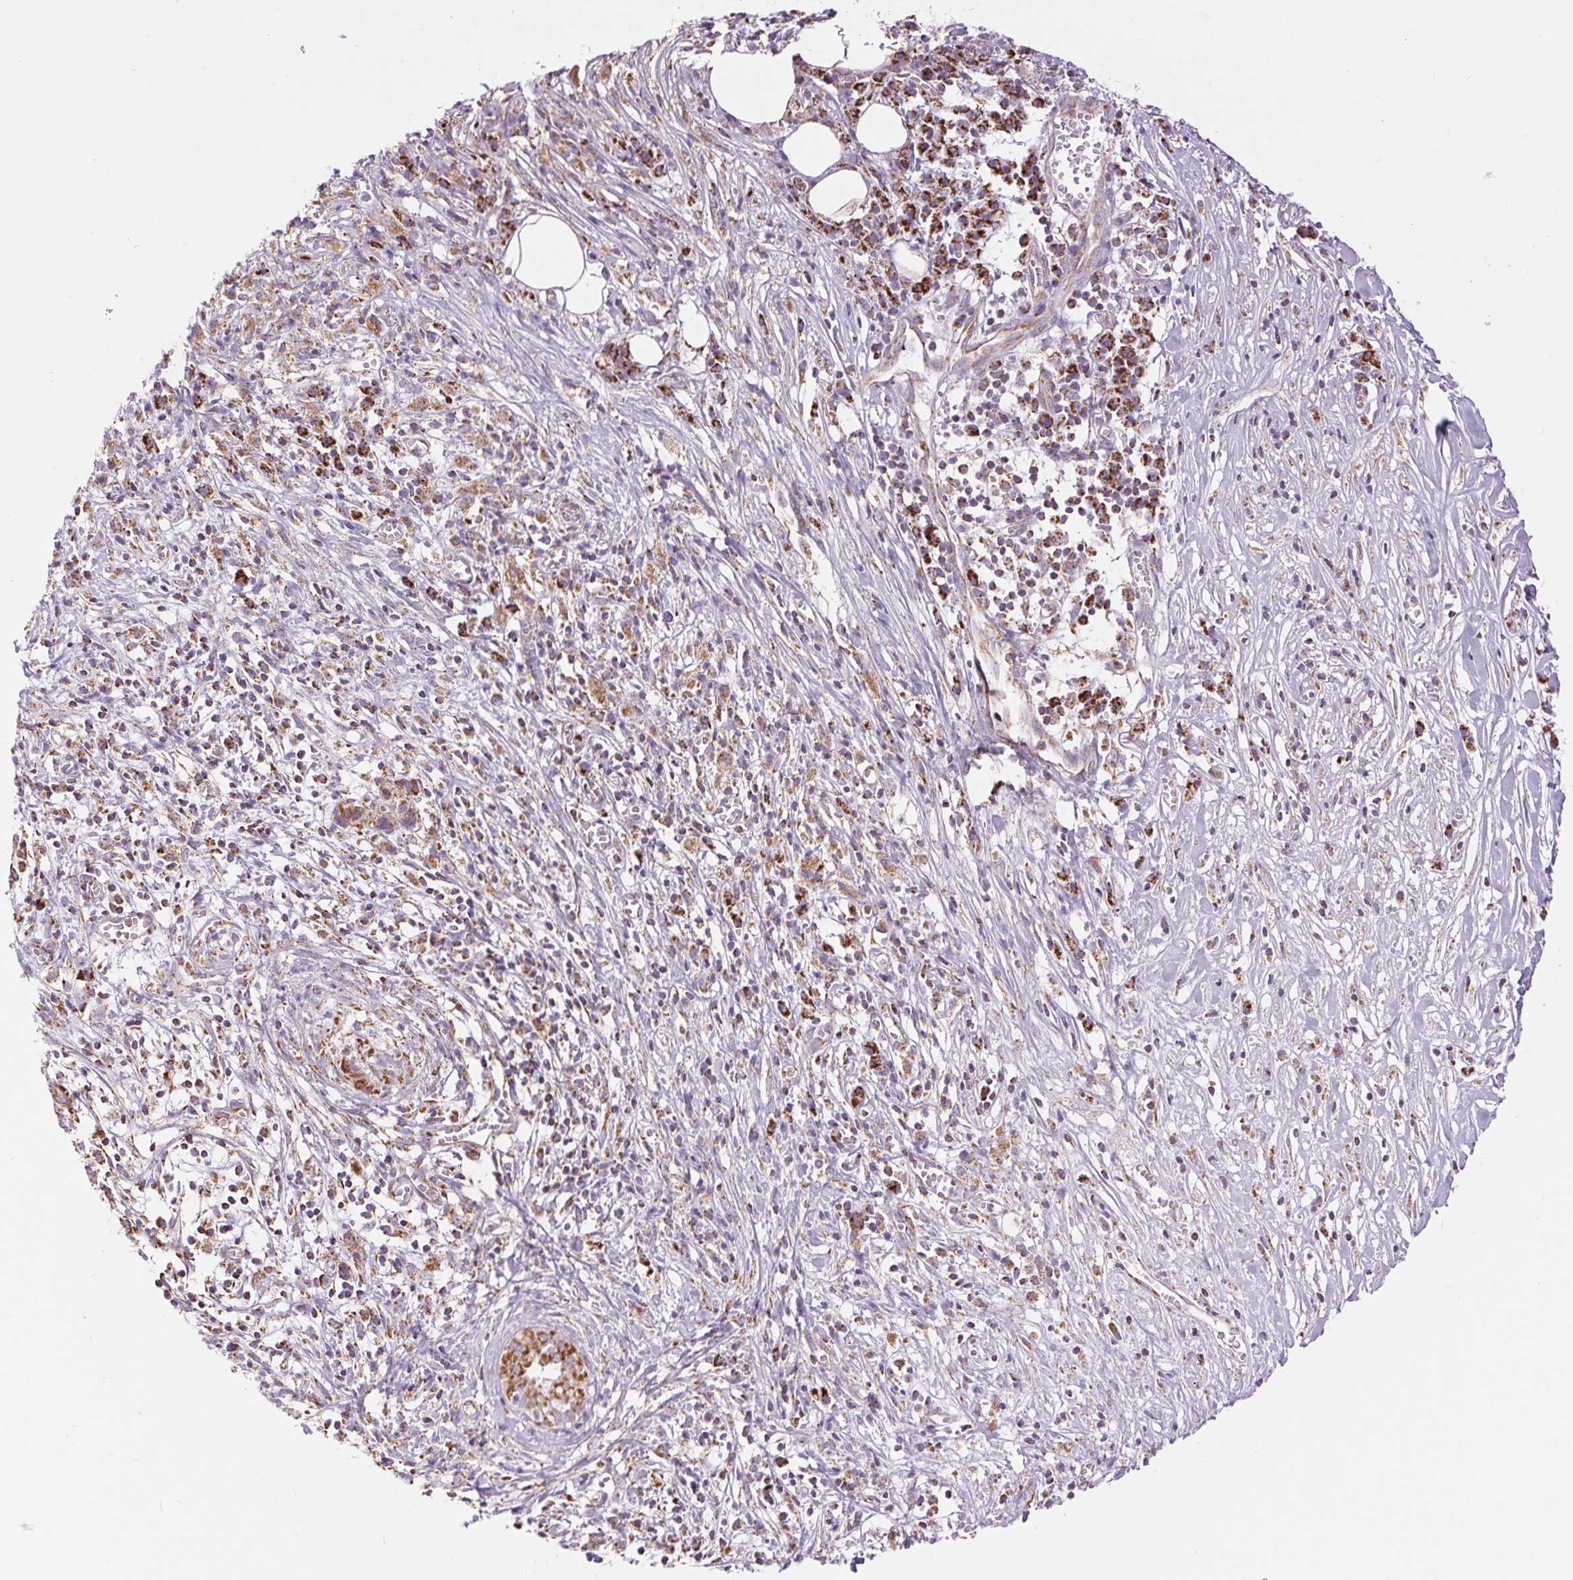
{"staining": {"intensity": "strong", "quantity": "25%-75%", "location": "cytoplasmic/membranous"}, "tissue": "pancreatic cancer", "cell_type": "Tumor cells", "image_type": "cancer", "snomed": [{"axis": "morphology", "description": "Adenocarcinoma, NOS"}, {"axis": "topography", "description": "Pancreas"}], "caption": "Brown immunohistochemical staining in adenocarcinoma (pancreatic) demonstrates strong cytoplasmic/membranous staining in about 25%-75% of tumor cells.", "gene": "ATP5PB", "patient": {"sex": "male", "age": 61}}